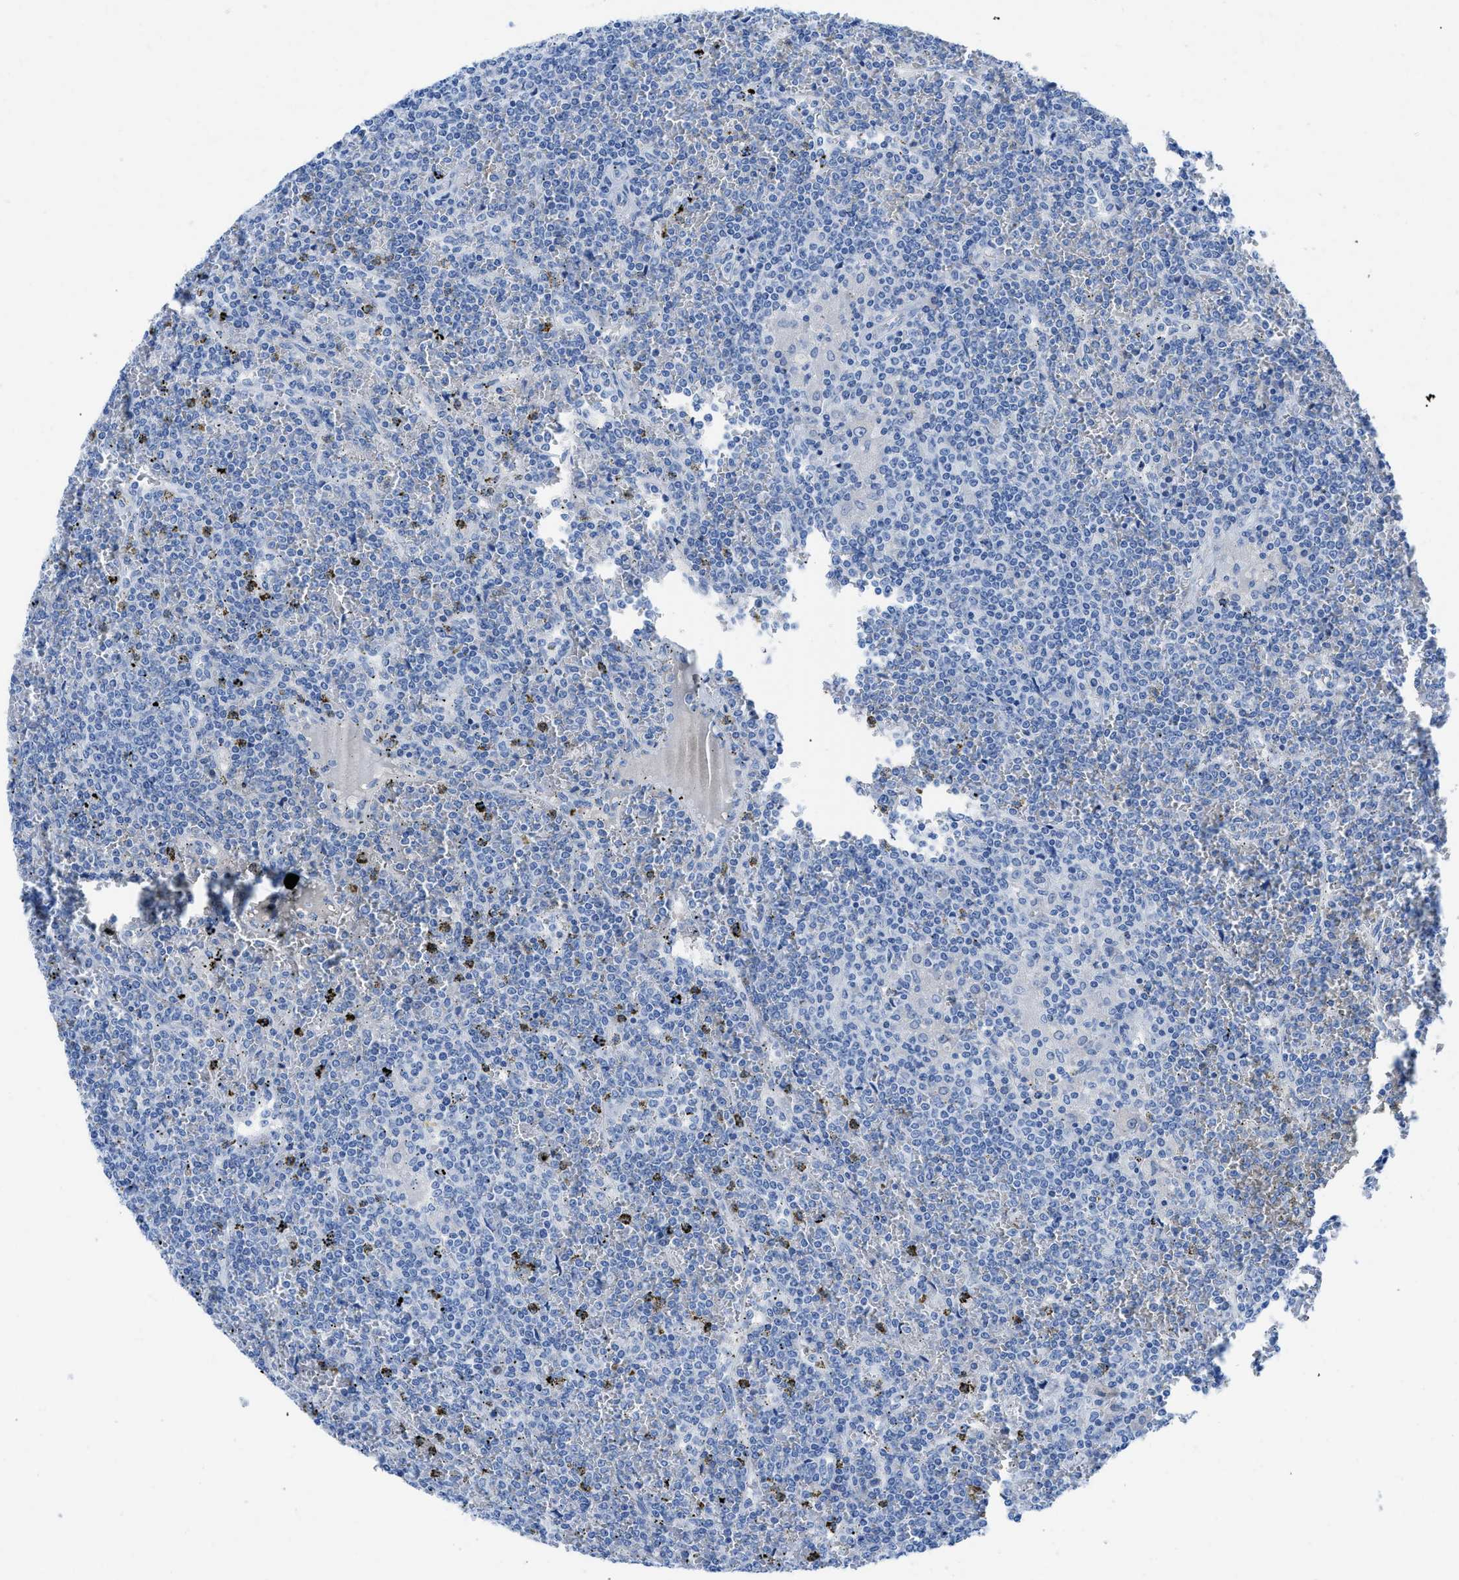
{"staining": {"intensity": "negative", "quantity": "none", "location": "none"}, "tissue": "lymphoma", "cell_type": "Tumor cells", "image_type": "cancer", "snomed": [{"axis": "morphology", "description": "Malignant lymphoma, non-Hodgkin's type, Low grade"}, {"axis": "topography", "description": "Spleen"}], "caption": "Lymphoma was stained to show a protein in brown. There is no significant expression in tumor cells.", "gene": "COL3A1", "patient": {"sex": "female", "age": 19}}